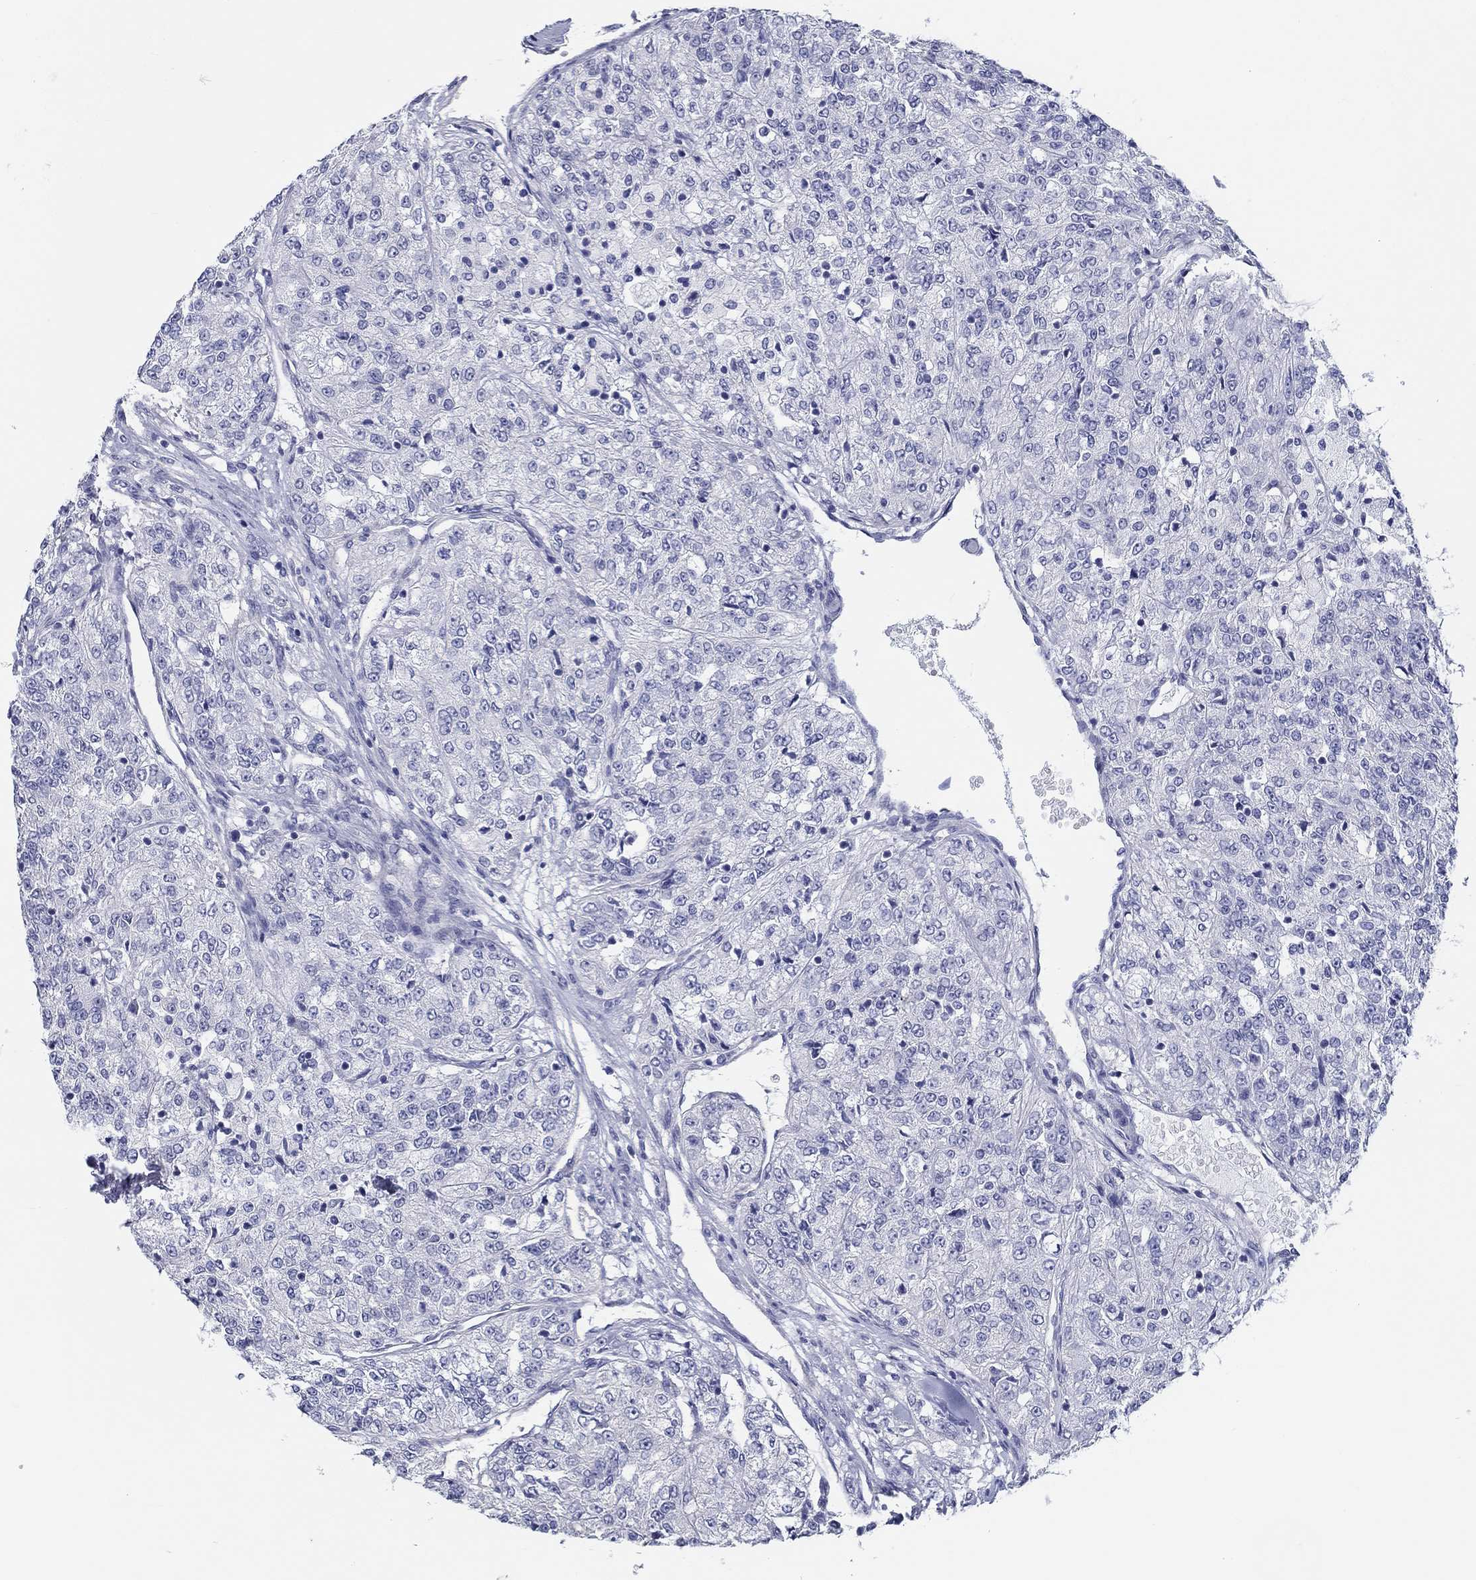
{"staining": {"intensity": "negative", "quantity": "none", "location": "none"}, "tissue": "renal cancer", "cell_type": "Tumor cells", "image_type": "cancer", "snomed": [{"axis": "morphology", "description": "Adenocarcinoma, NOS"}, {"axis": "topography", "description": "Kidney"}], "caption": "Adenocarcinoma (renal) stained for a protein using immunohistochemistry exhibits no staining tumor cells.", "gene": "CRYGD", "patient": {"sex": "female", "age": 63}}